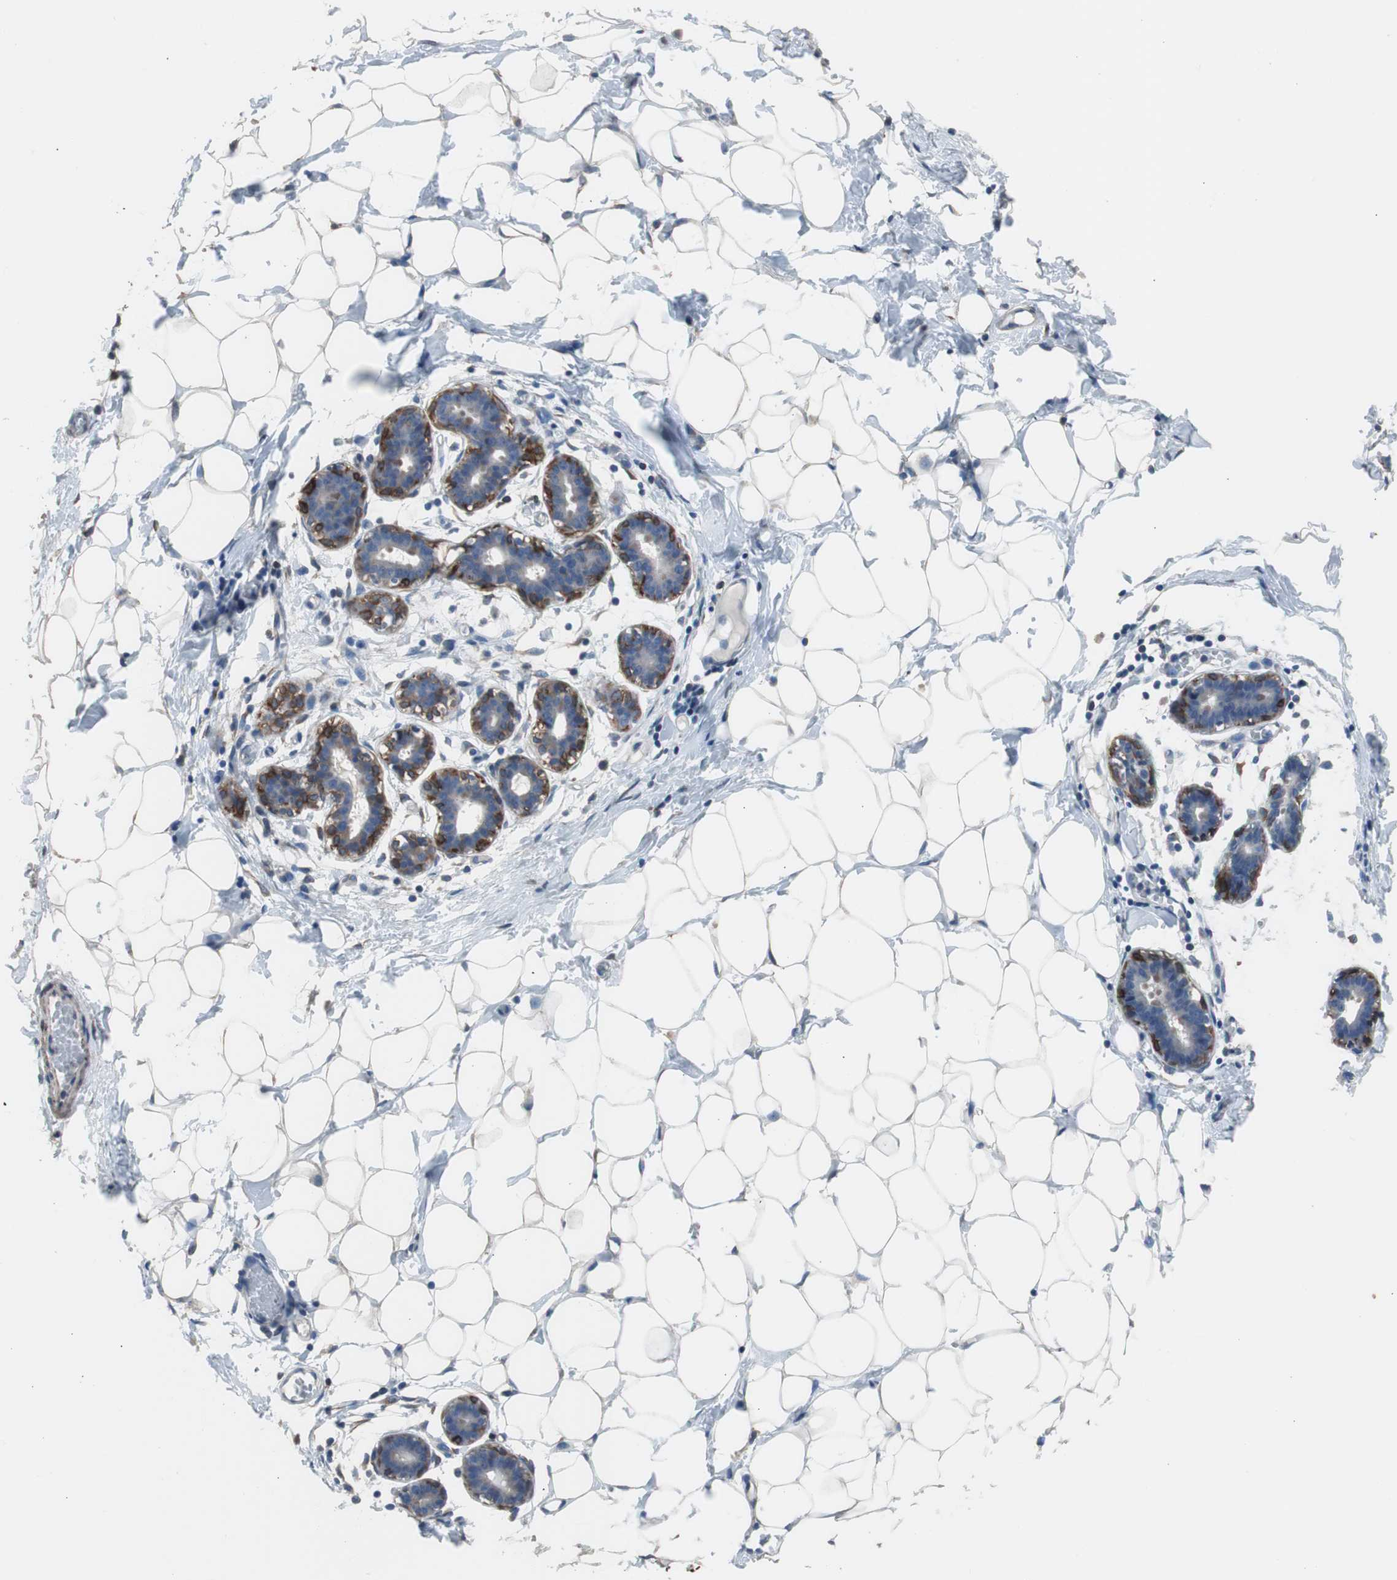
{"staining": {"intensity": "negative", "quantity": "none", "location": "none"}, "tissue": "breast", "cell_type": "Adipocytes", "image_type": "normal", "snomed": [{"axis": "morphology", "description": "Normal tissue, NOS"}, {"axis": "topography", "description": "Breast"}], "caption": "A high-resolution photomicrograph shows IHC staining of normal breast, which demonstrates no significant expression in adipocytes.", "gene": "PBXIP1", "patient": {"sex": "female", "age": 27}}